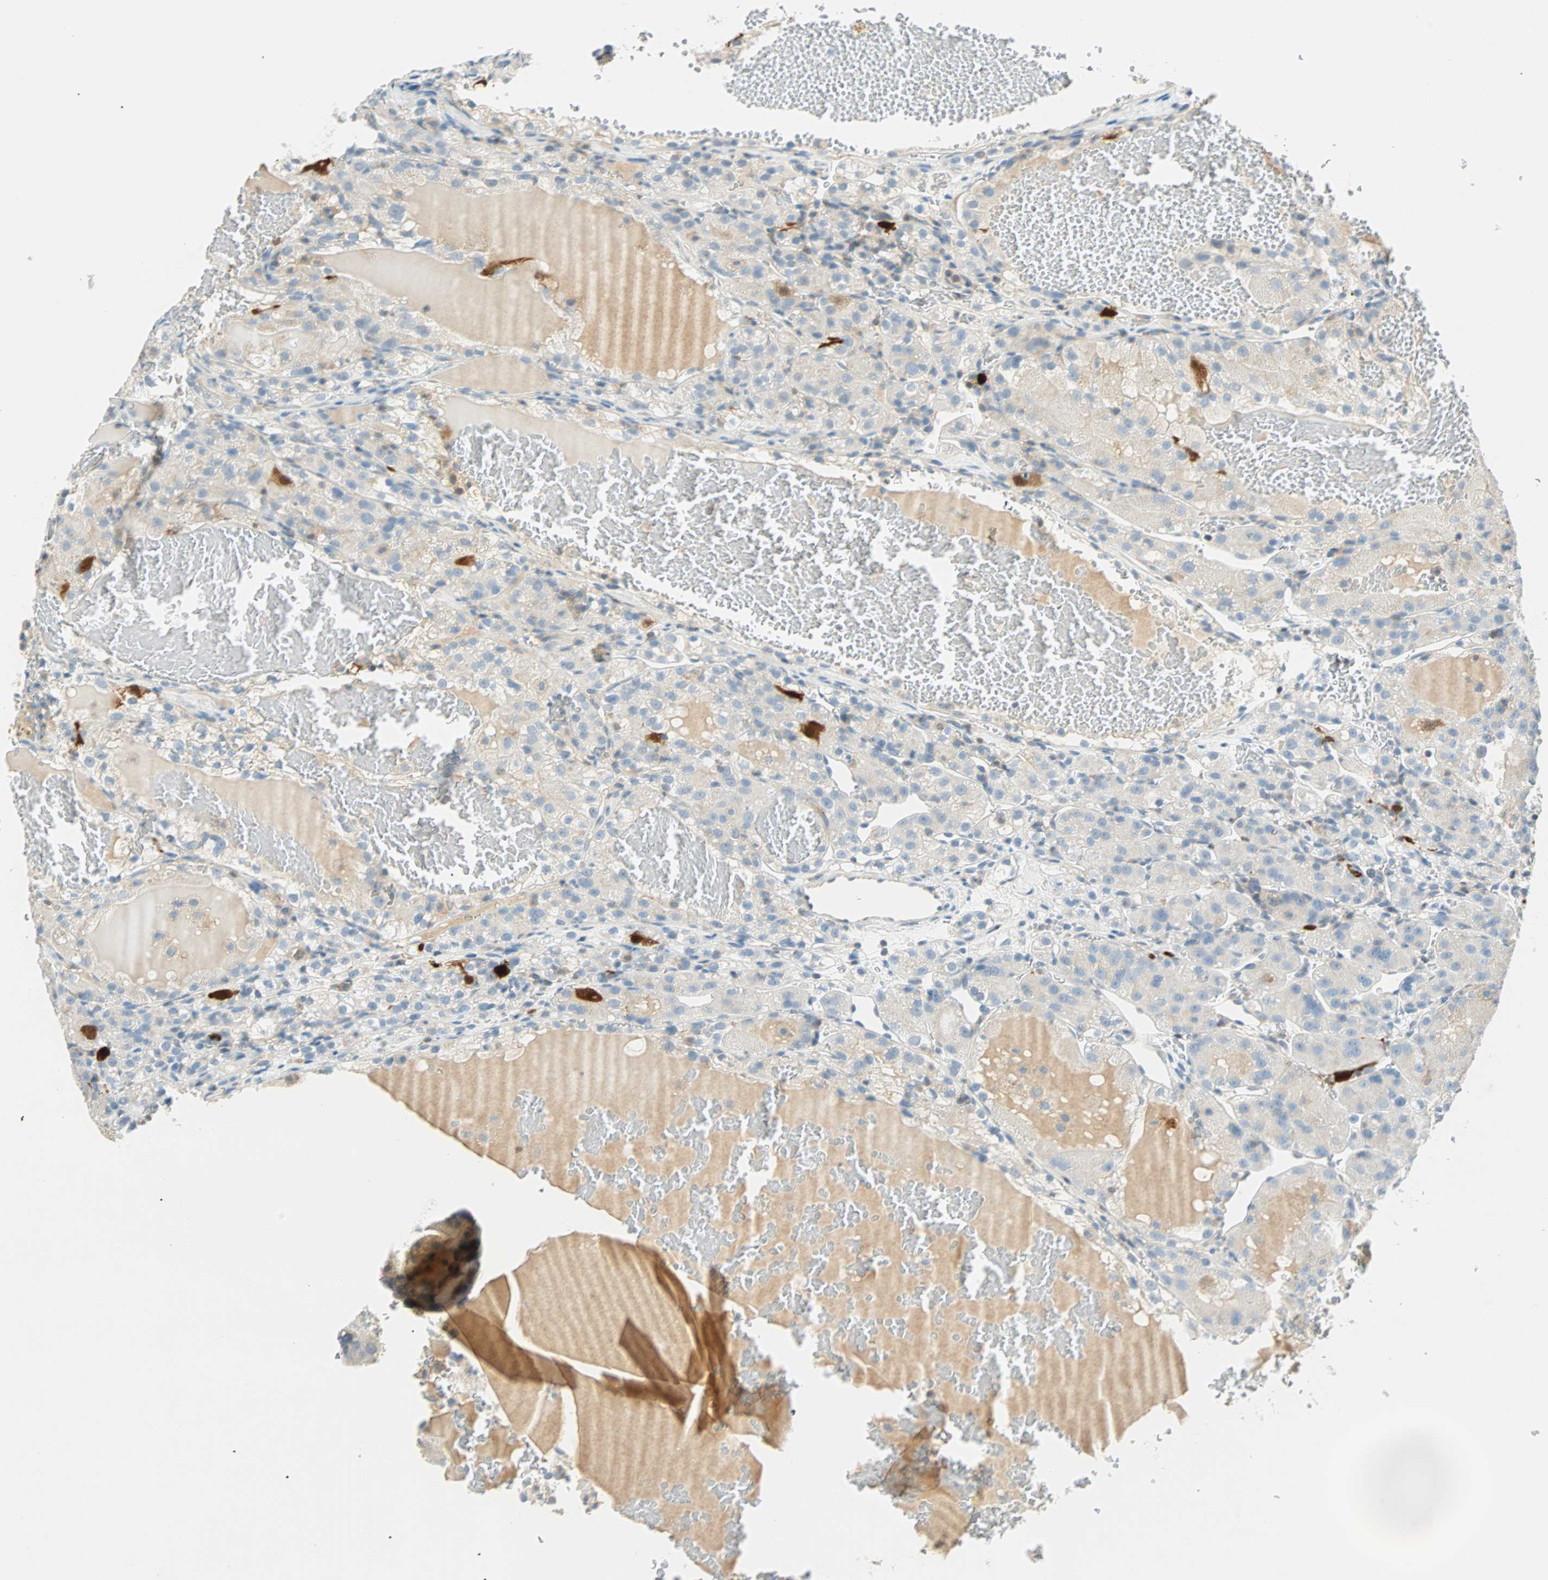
{"staining": {"intensity": "strong", "quantity": "<25%", "location": "nuclear"}, "tissue": "renal cancer", "cell_type": "Tumor cells", "image_type": "cancer", "snomed": [{"axis": "morphology", "description": "Normal tissue, NOS"}, {"axis": "morphology", "description": "Adenocarcinoma, NOS"}, {"axis": "topography", "description": "Kidney"}], "caption": "Adenocarcinoma (renal) stained with a brown dye exhibits strong nuclear positive staining in approximately <25% of tumor cells.", "gene": "PTTG1", "patient": {"sex": "male", "age": 61}}